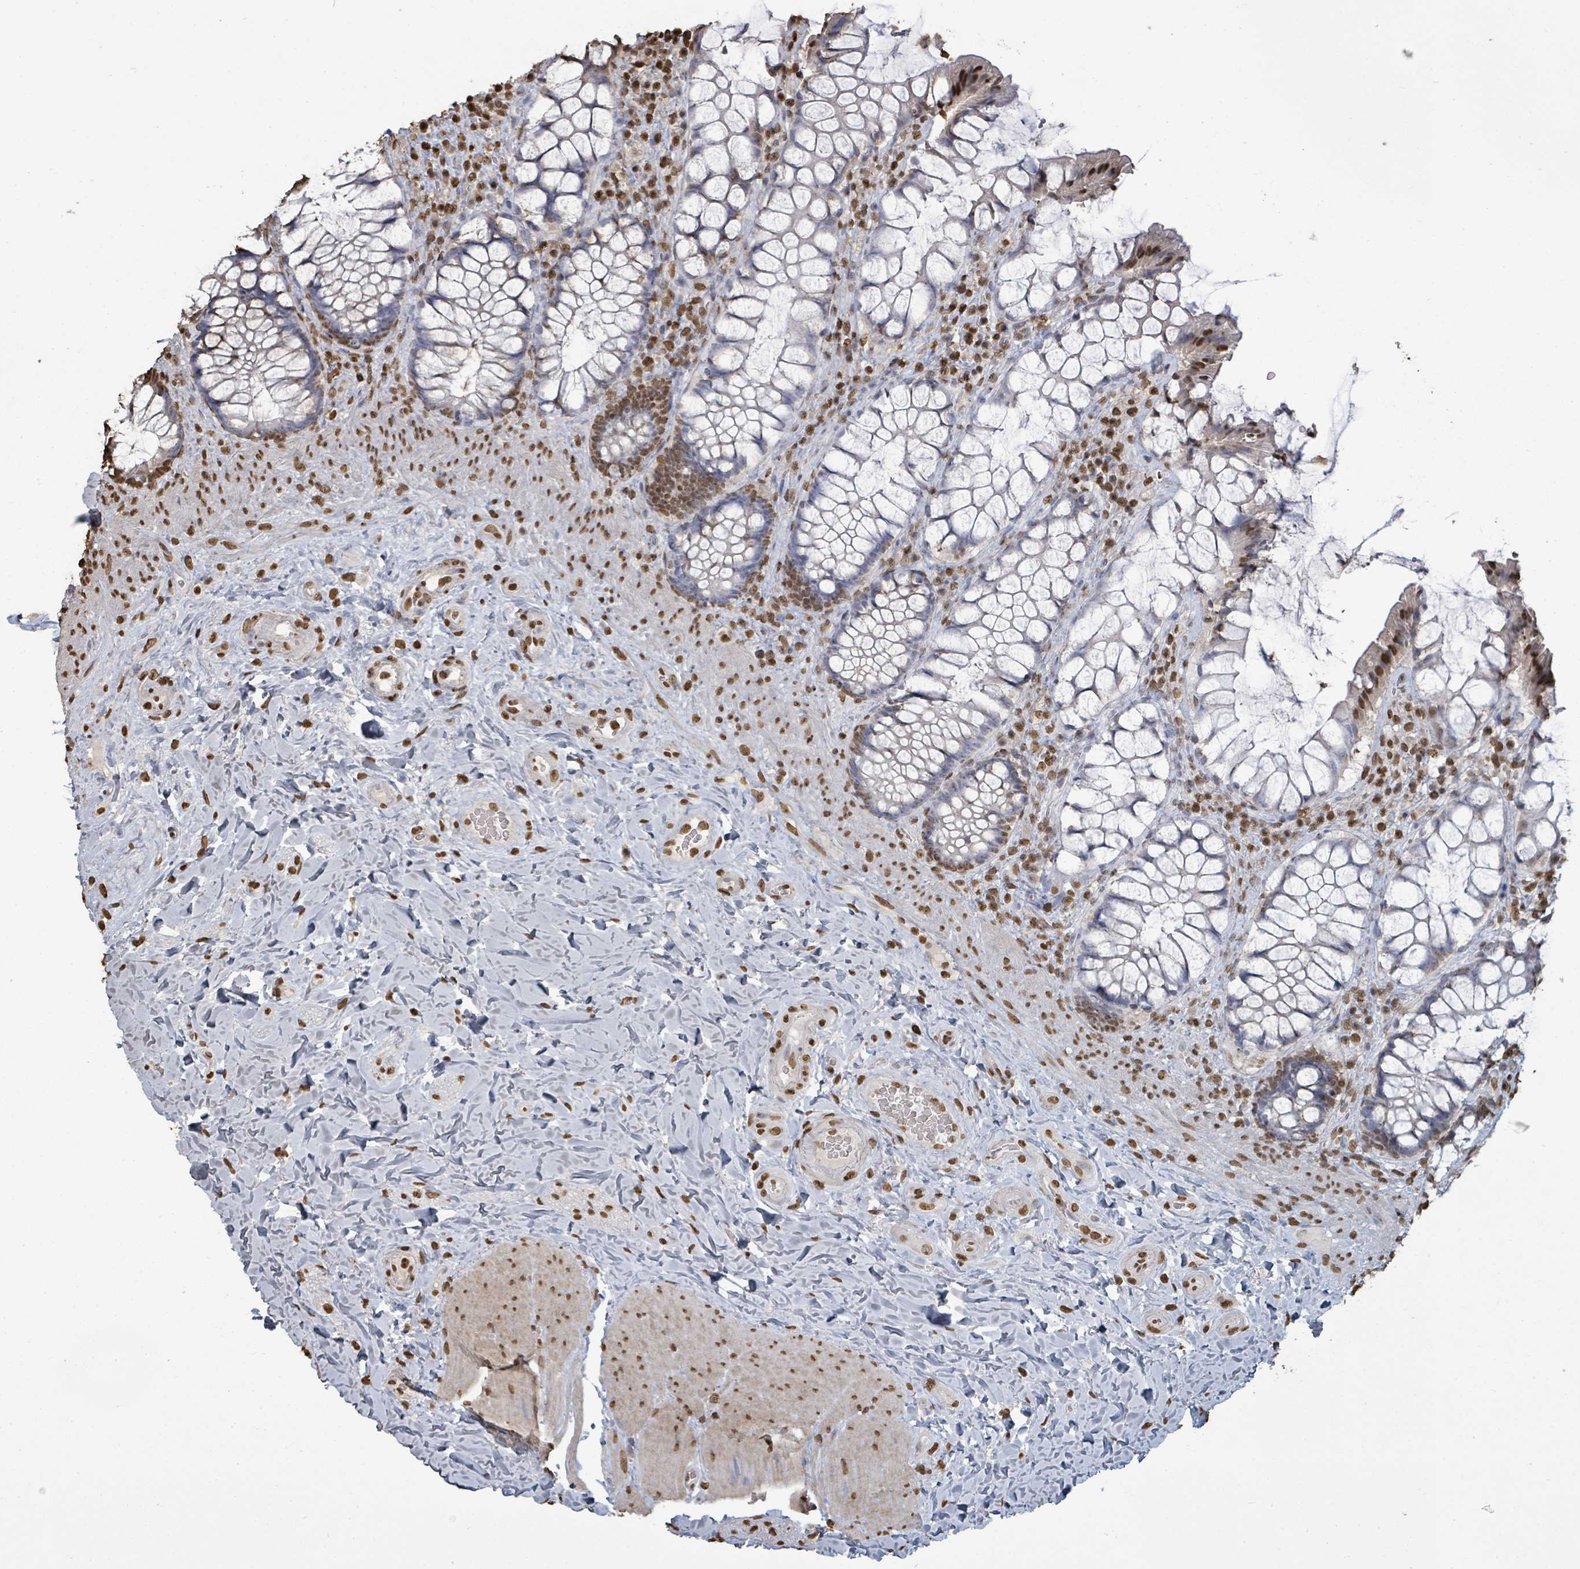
{"staining": {"intensity": "moderate", "quantity": "25%-75%", "location": "nuclear"}, "tissue": "rectum", "cell_type": "Glandular cells", "image_type": "normal", "snomed": [{"axis": "morphology", "description": "Normal tissue, NOS"}, {"axis": "topography", "description": "Rectum"}], "caption": "Immunohistochemical staining of unremarkable human rectum displays moderate nuclear protein positivity in about 25%-75% of glandular cells.", "gene": "MRPS12", "patient": {"sex": "female", "age": 58}}